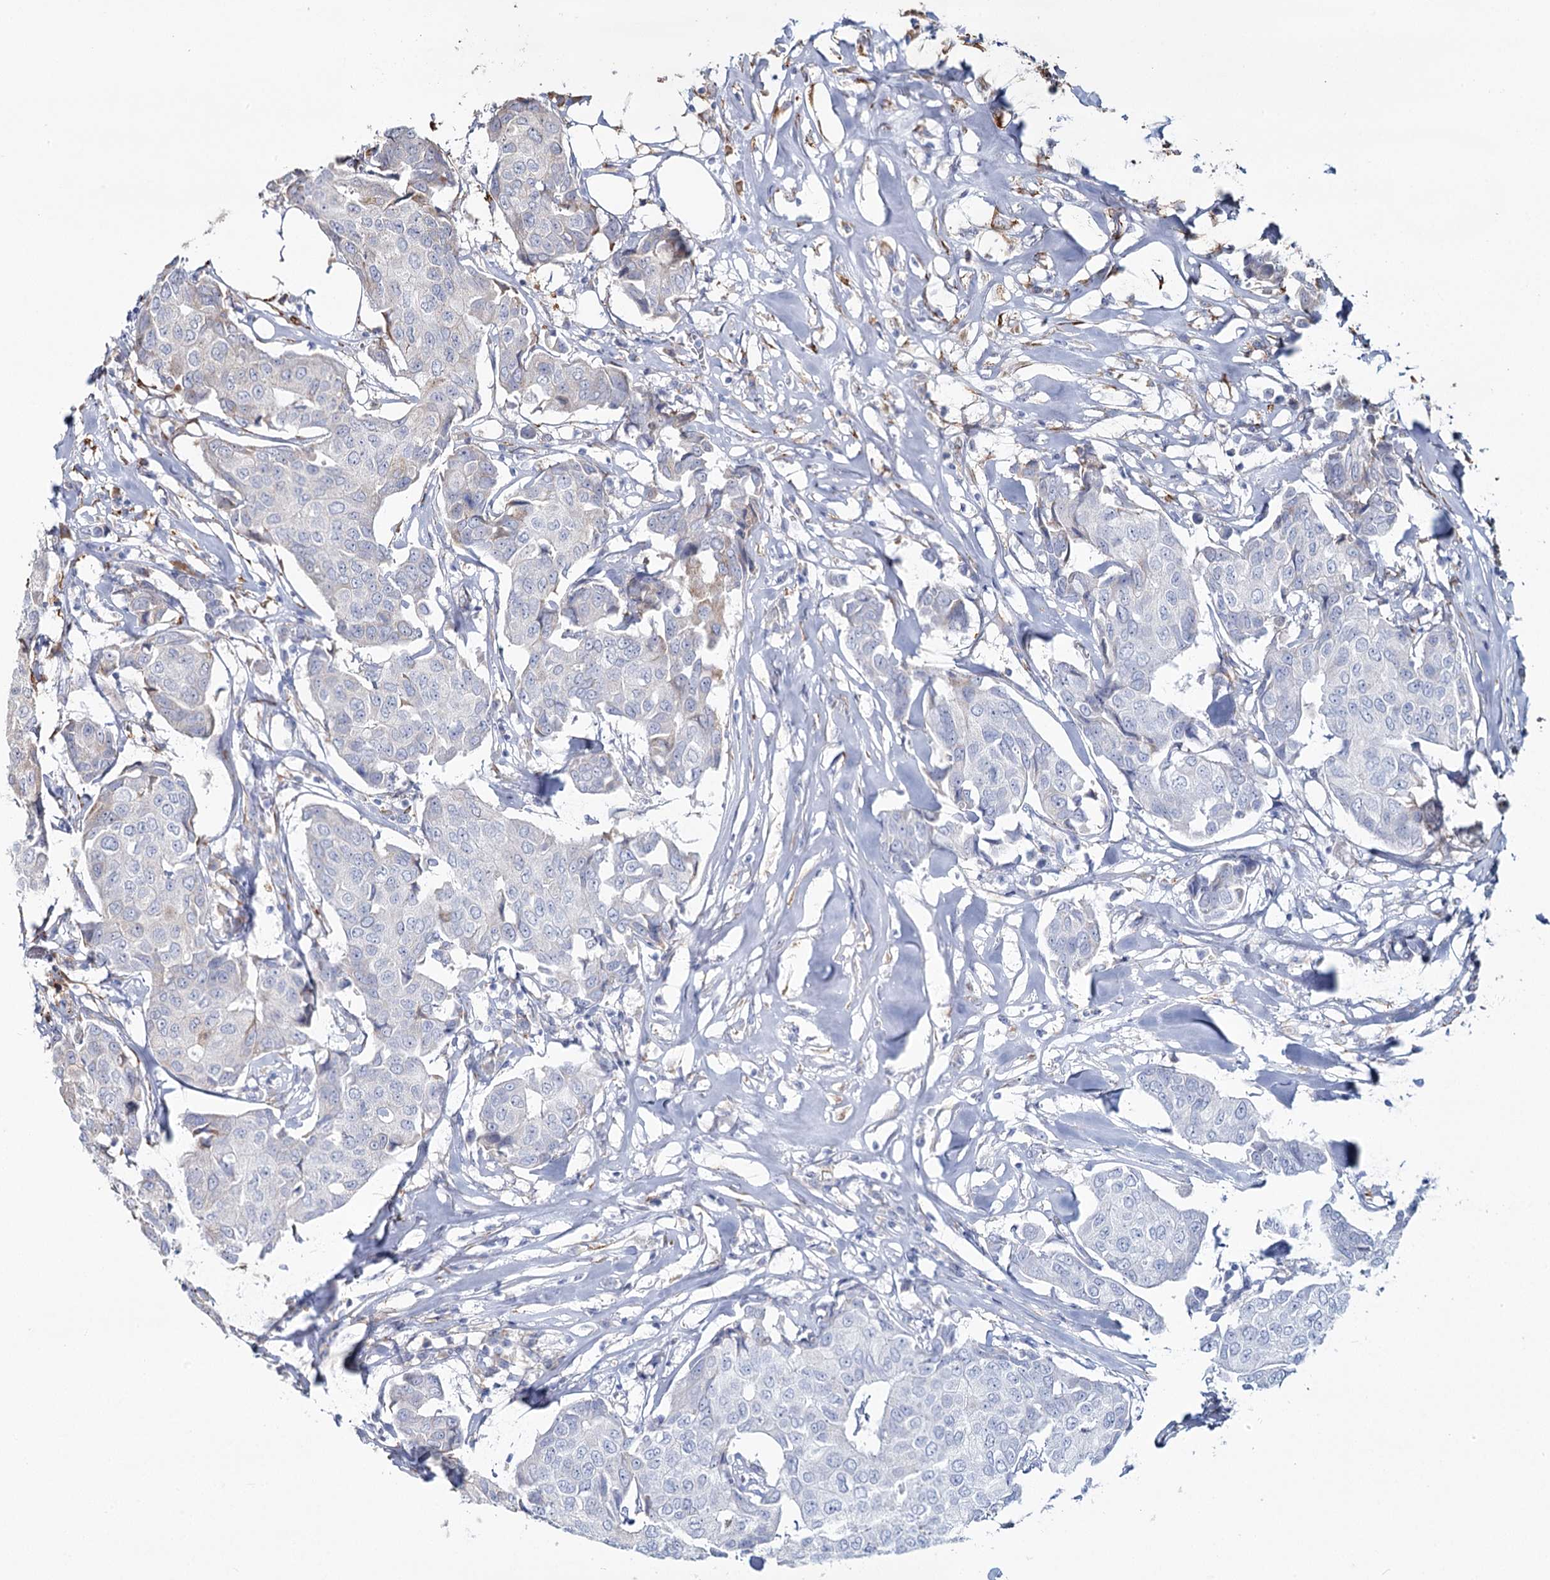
{"staining": {"intensity": "negative", "quantity": "none", "location": "none"}, "tissue": "breast cancer", "cell_type": "Tumor cells", "image_type": "cancer", "snomed": [{"axis": "morphology", "description": "Duct carcinoma"}, {"axis": "topography", "description": "Breast"}], "caption": "Immunohistochemistry (IHC) of breast cancer shows no positivity in tumor cells.", "gene": "ZCCHC9", "patient": {"sex": "female", "age": 80}}